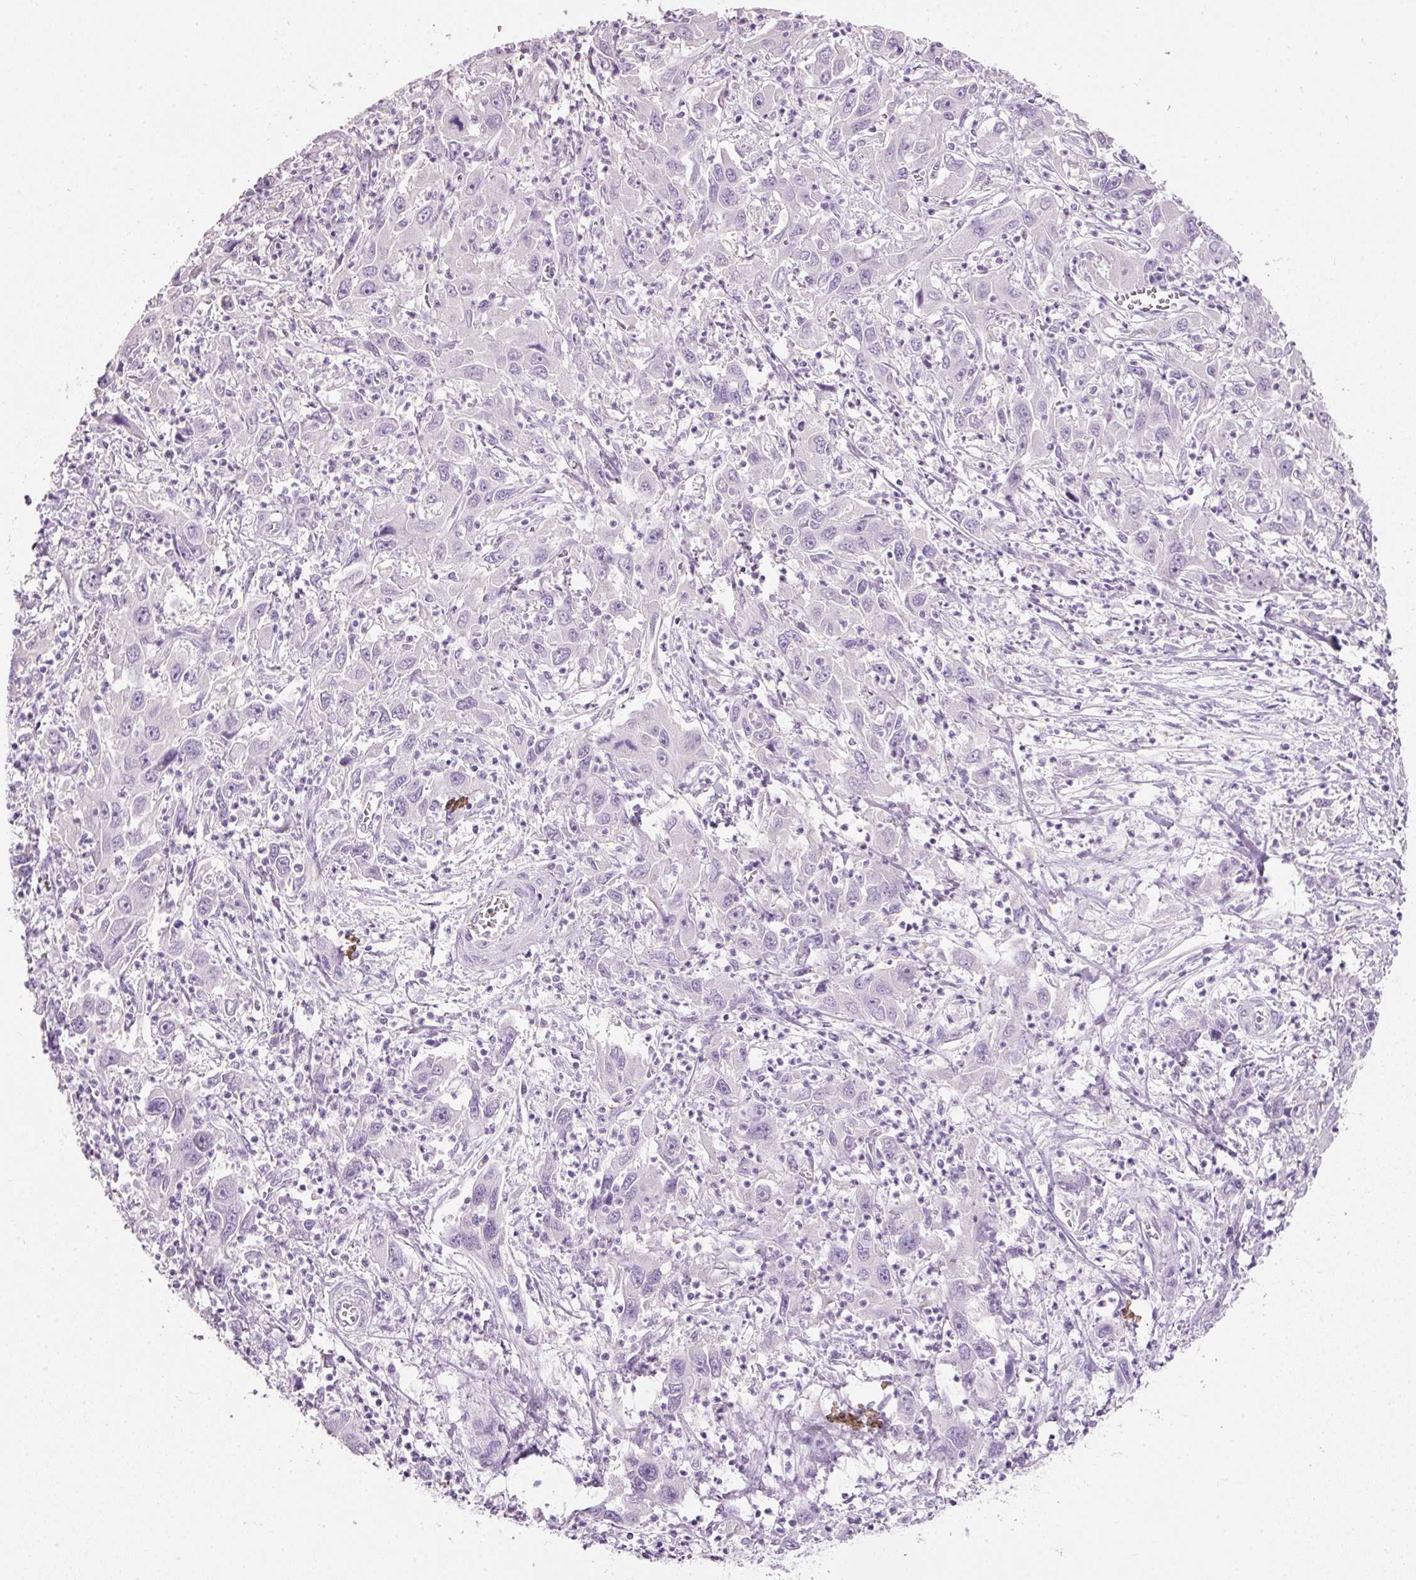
{"staining": {"intensity": "negative", "quantity": "none", "location": "none"}, "tissue": "liver cancer", "cell_type": "Tumor cells", "image_type": "cancer", "snomed": [{"axis": "morphology", "description": "Carcinoma, Hepatocellular, NOS"}, {"axis": "topography", "description": "Liver"}], "caption": "Human liver cancer (hepatocellular carcinoma) stained for a protein using IHC demonstrates no positivity in tumor cells.", "gene": "DNM1", "patient": {"sex": "male", "age": 63}}